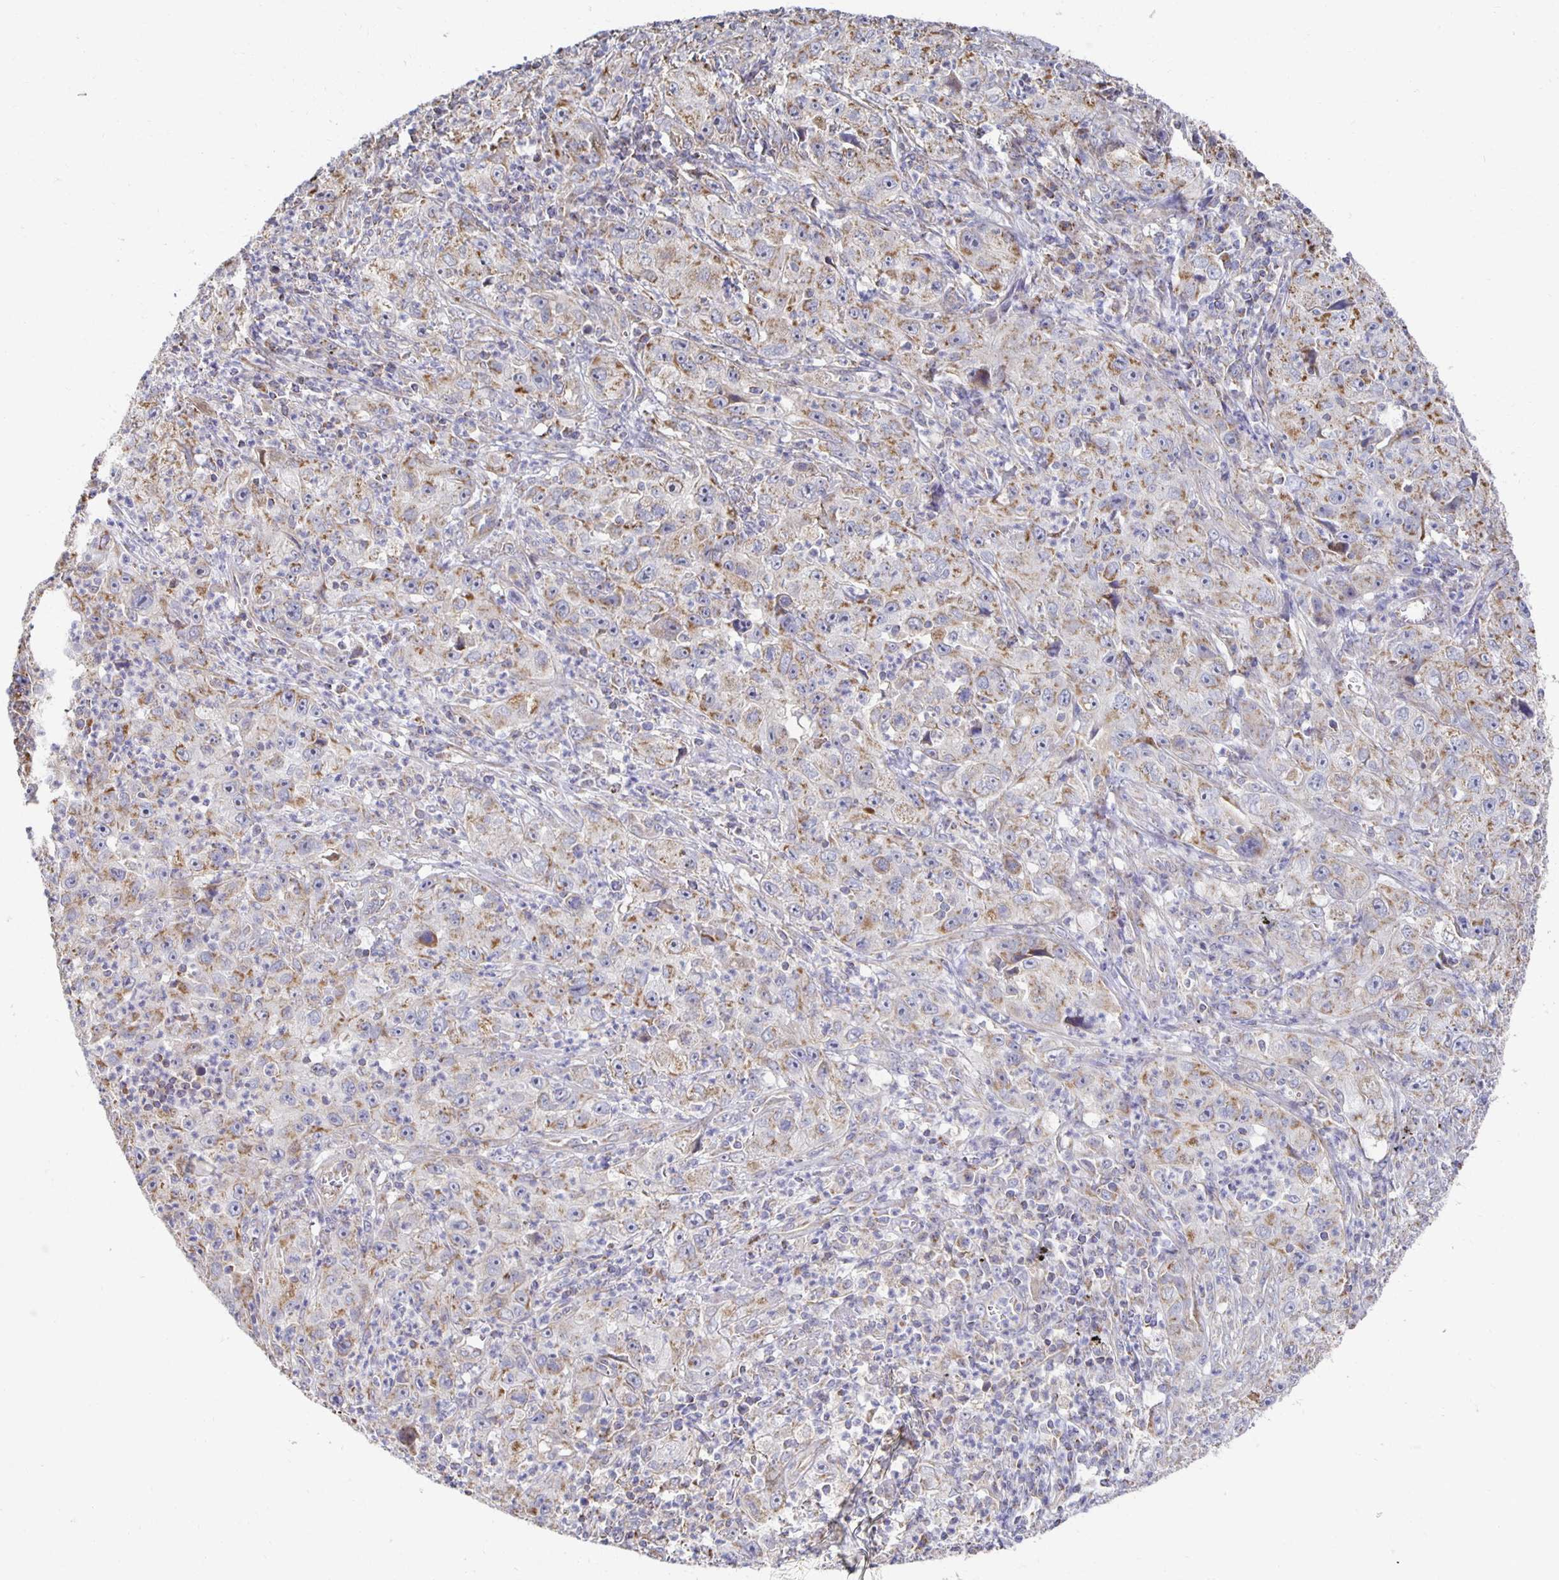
{"staining": {"intensity": "weak", "quantity": "25%-75%", "location": "cytoplasmic/membranous"}, "tissue": "lung cancer", "cell_type": "Tumor cells", "image_type": "cancer", "snomed": [{"axis": "morphology", "description": "Squamous cell carcinoma, NOS"}, {"axis": "topography", "description": "Lung"}], "caption": "Immunohistochemical staining of human squamous cell carcinoma (lung) exhibits weak cytoplasmic/membranous protein expression in approximately 25%-75% of tumor cells. (DAB IHC, brown staining for protein, blue staining for nuclei).", "gene": "NKX2-8", "patient": {"sex": "male", "age": 71}}